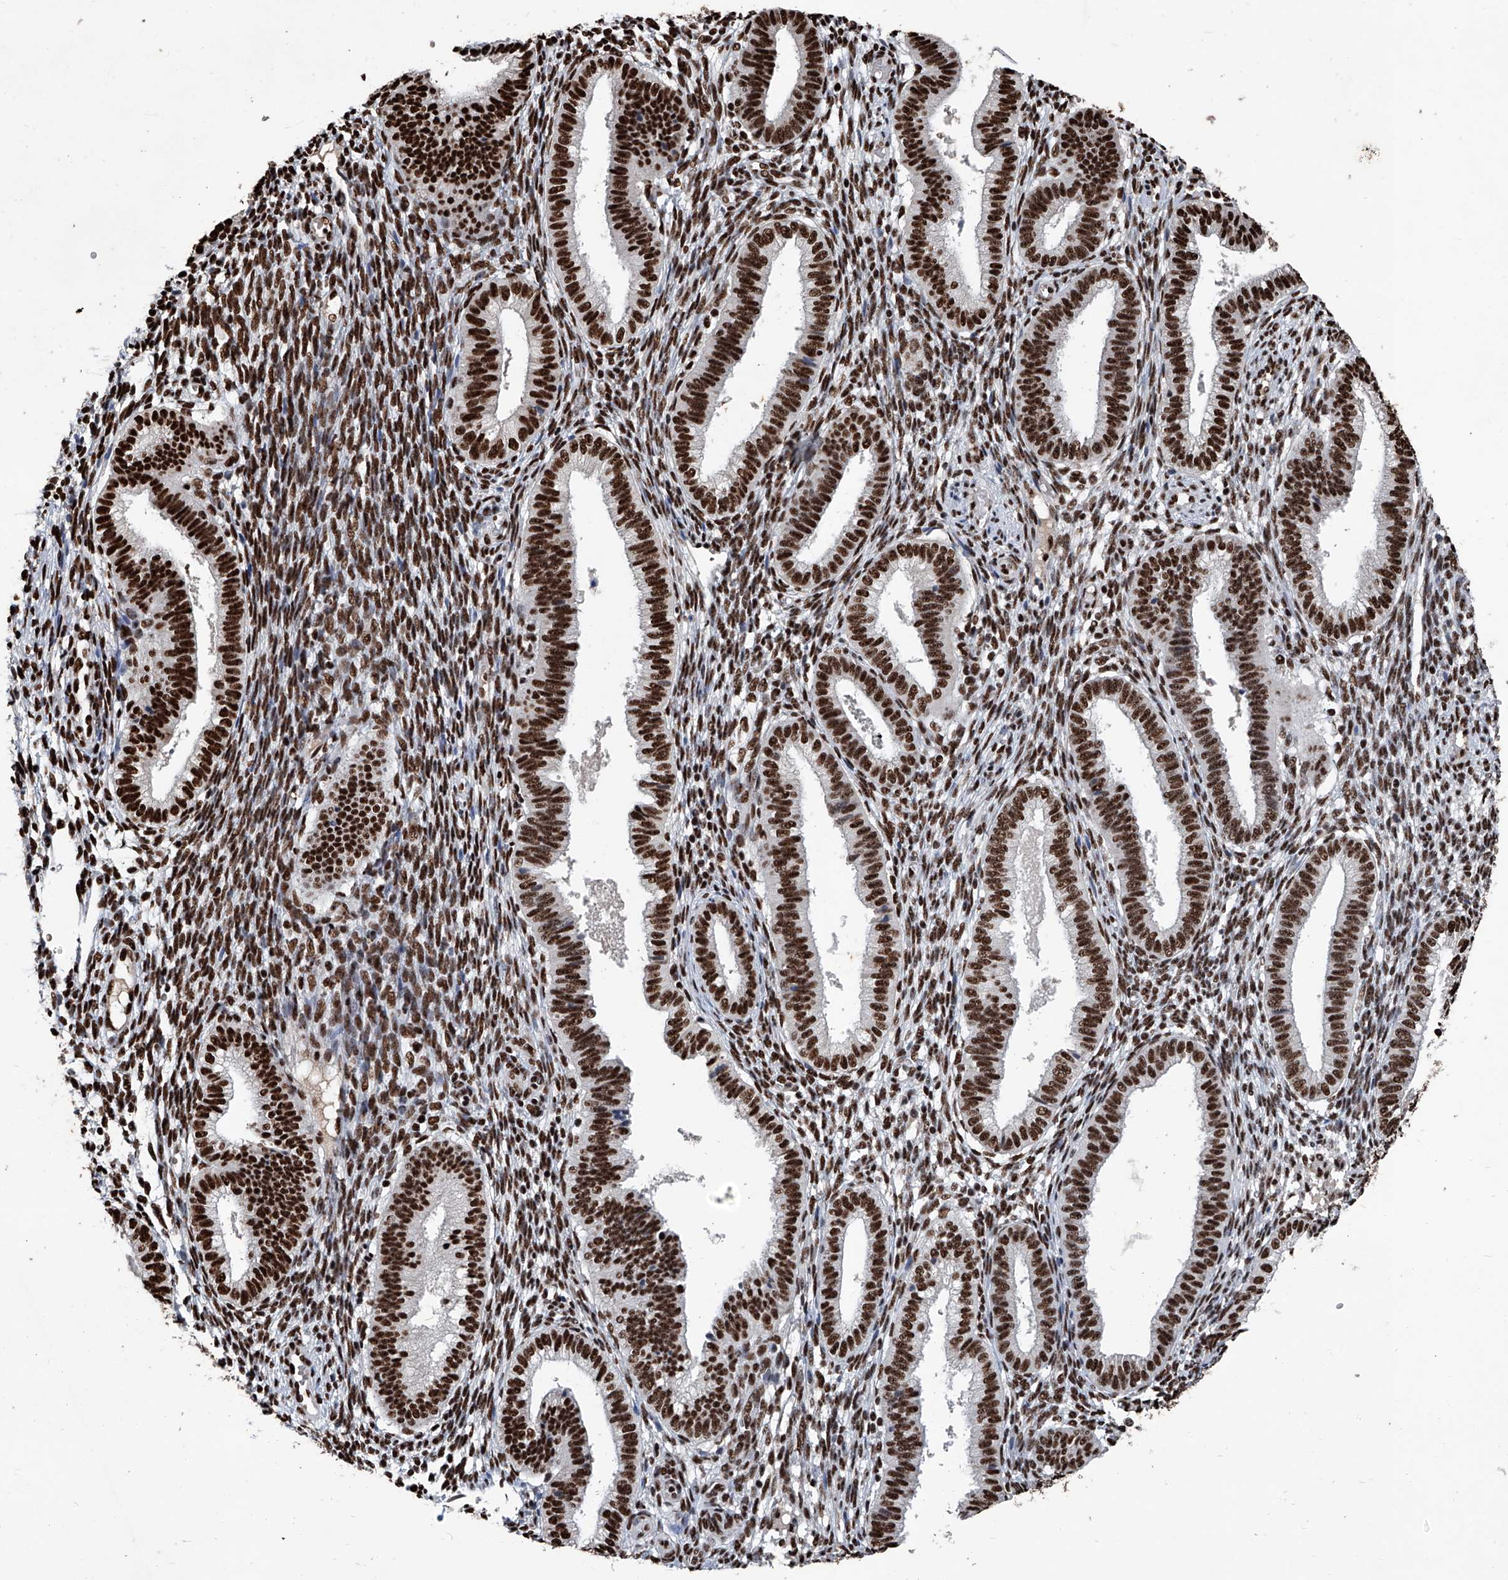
{"staining": {"intensity": "strong", "quantity": ">75%", "location": "nuclear"}, "tissue": "endometrium", "cell_type": "Cells in endometrial stroma", "image_type": "normal", "snomed": [{"axis": "morphology", "description": "Normal tissue, NOS"}, {"axis": "topography", "description": "Endometrium"}], "caption": "This histopathology image exhibits normal endometrium stained with immunohistochemistry to label a protein in brown. The nuclear of cells in endometrial stroma show strong positivity for the protein. Nuclei are counter-stained blue.", "gene": "DDX39B", "patient": {"sex": "female", "age": 39}}